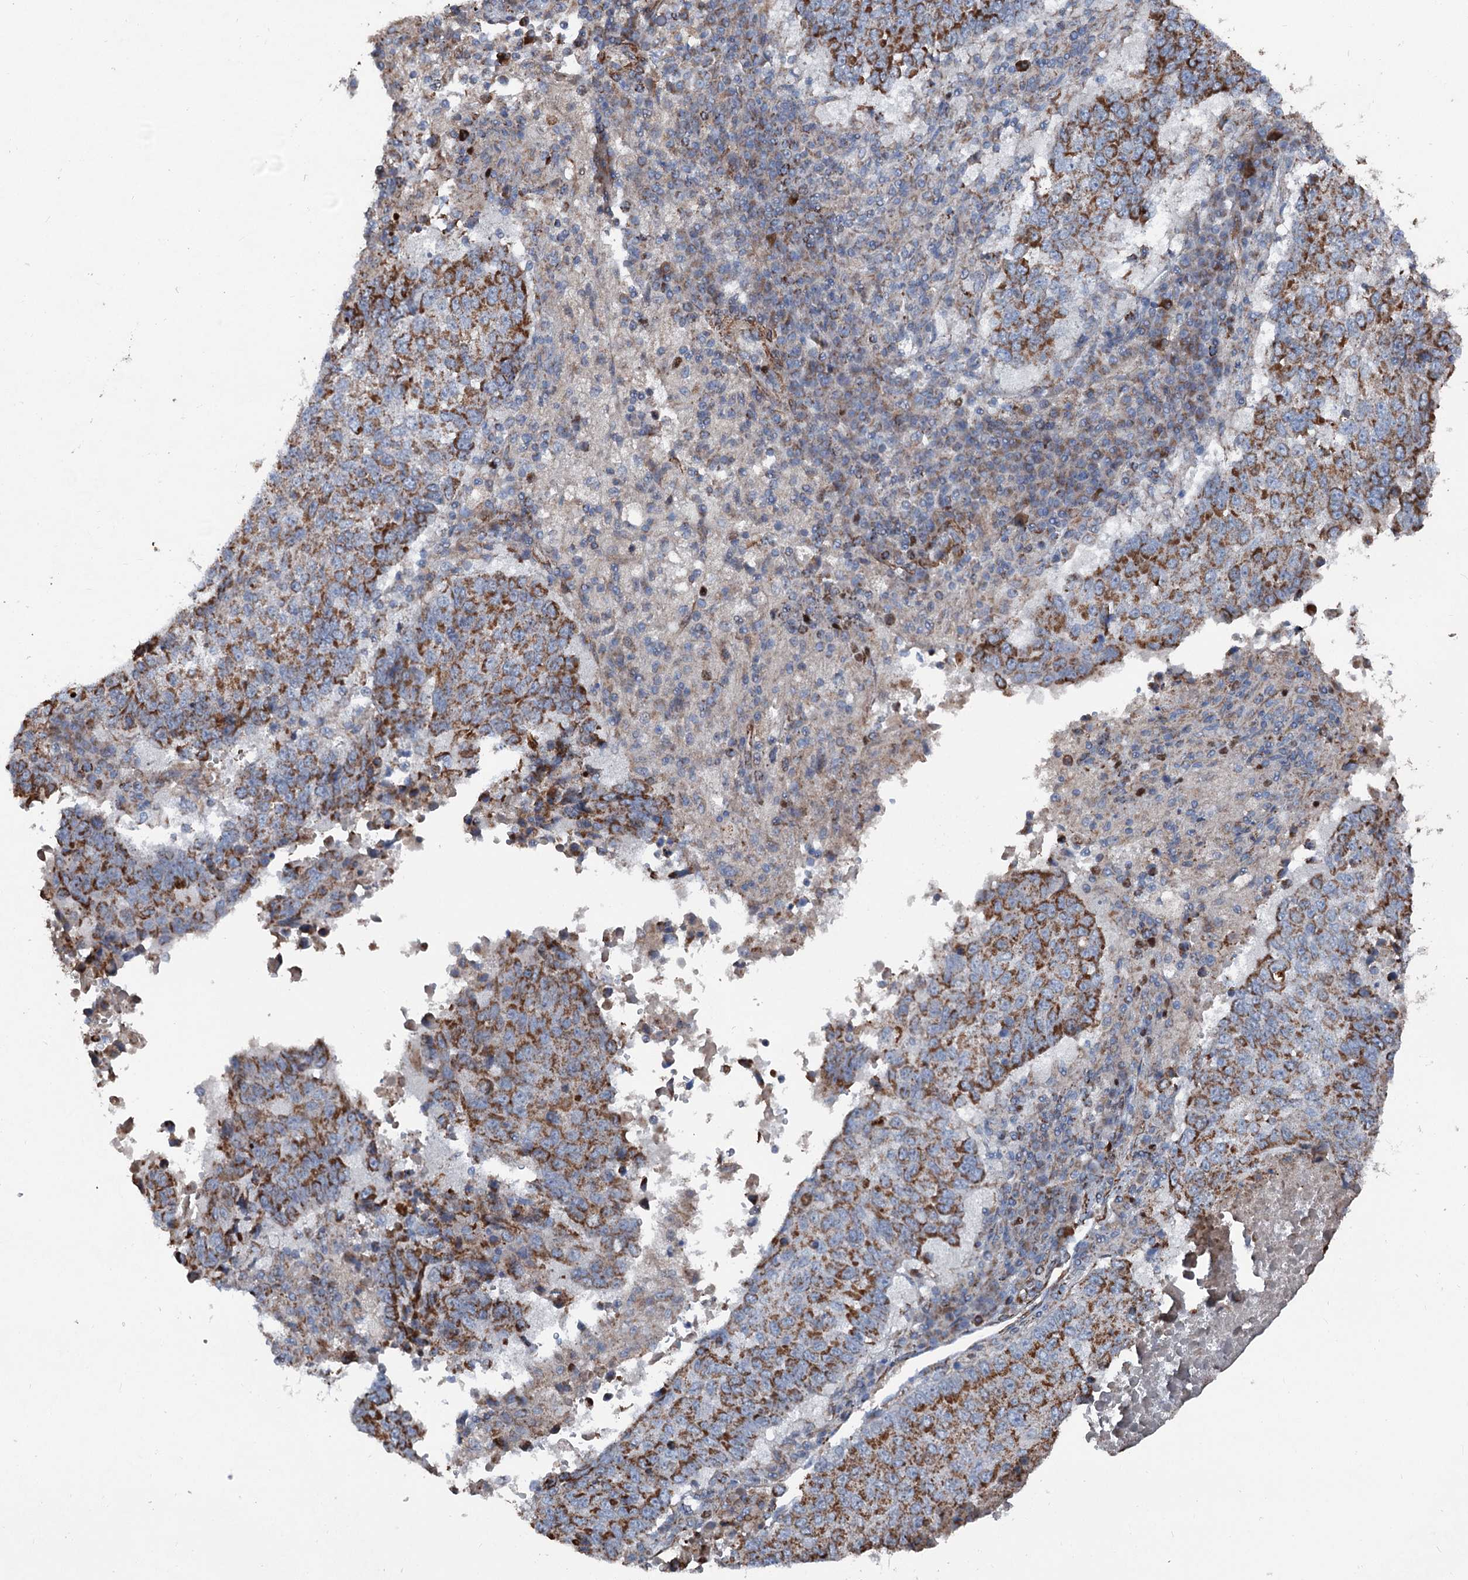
{"staining": {"intensity": "moderate", "quantity": ">75%", "location": "cytoplasmic/membranous"}, "tissue": "lung cancer", "cell_type": "Tumor cells", "image_type": "cancer", "snomed": [{"axis": "morphology", "description": "Squamous cell carcinoma, NOS"}, {"axis": "topography", "description": "Lung"}], "caption": "DAB (3,3'-diaminobenzidine) immunohistochemical staining of lung cancer (squamous cell carcinoma) shows moderate cytoplasmic/membranous protein expression in about >75% of tumor cells.", "gene": "DDIAS", "patient": {"sex": "male", "age": 73}}